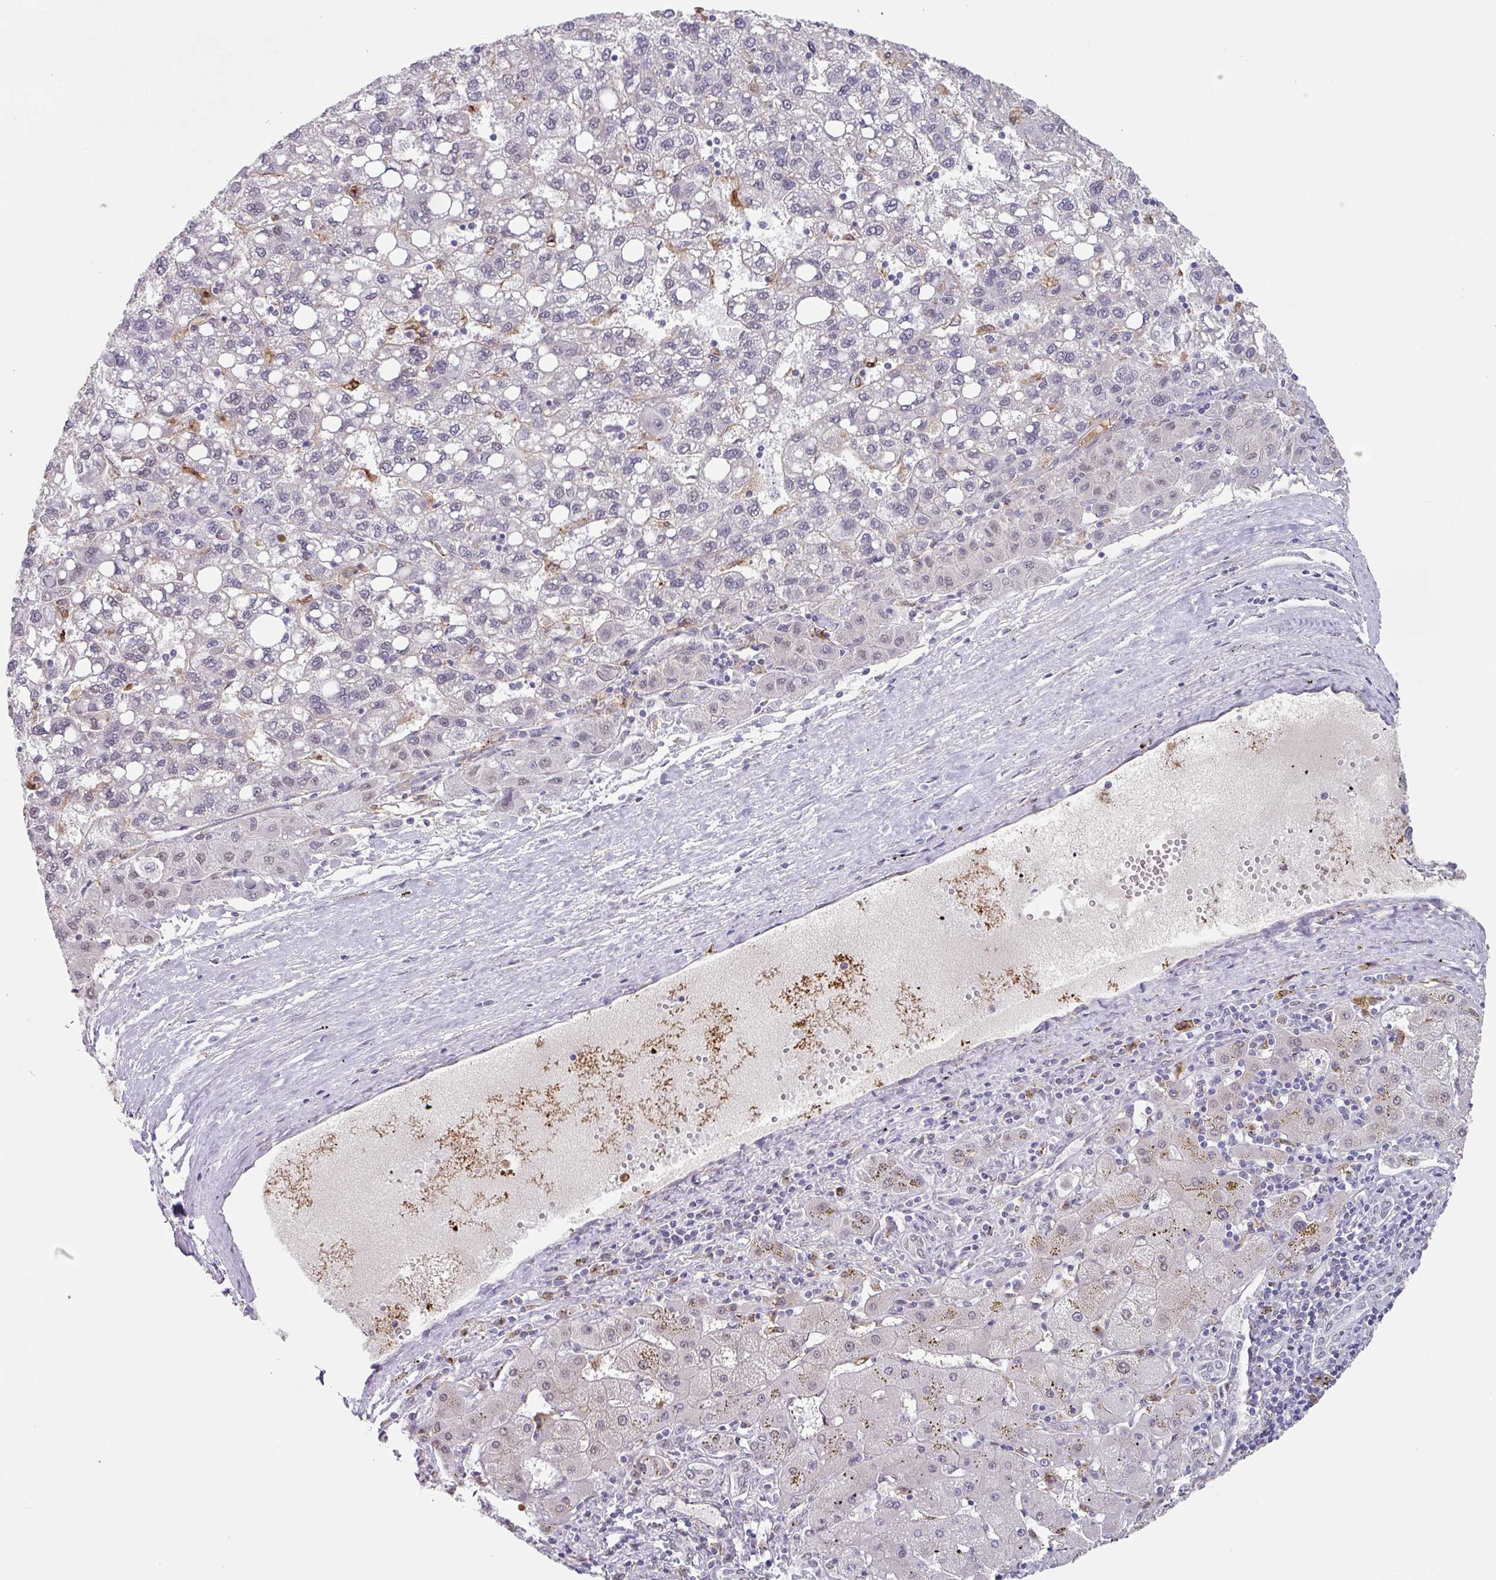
{"staining": {"intensity": "negative", "quantity": "none", "location": "none"}, "tissue": "liver cancer", "cell_type": "Tumor cells", "image_type": "cancer", "snomed": [{"axis": "morphology", "description": "Carcinoma, Hepatocellular, NOS"}, {"axis": "topography", "description": "Liver"}], "caption": "The image shows no significant expression in tumor cells of liver cancer.", "gene": "C1QB", "patient": {"sex": "female", "age": 82}}